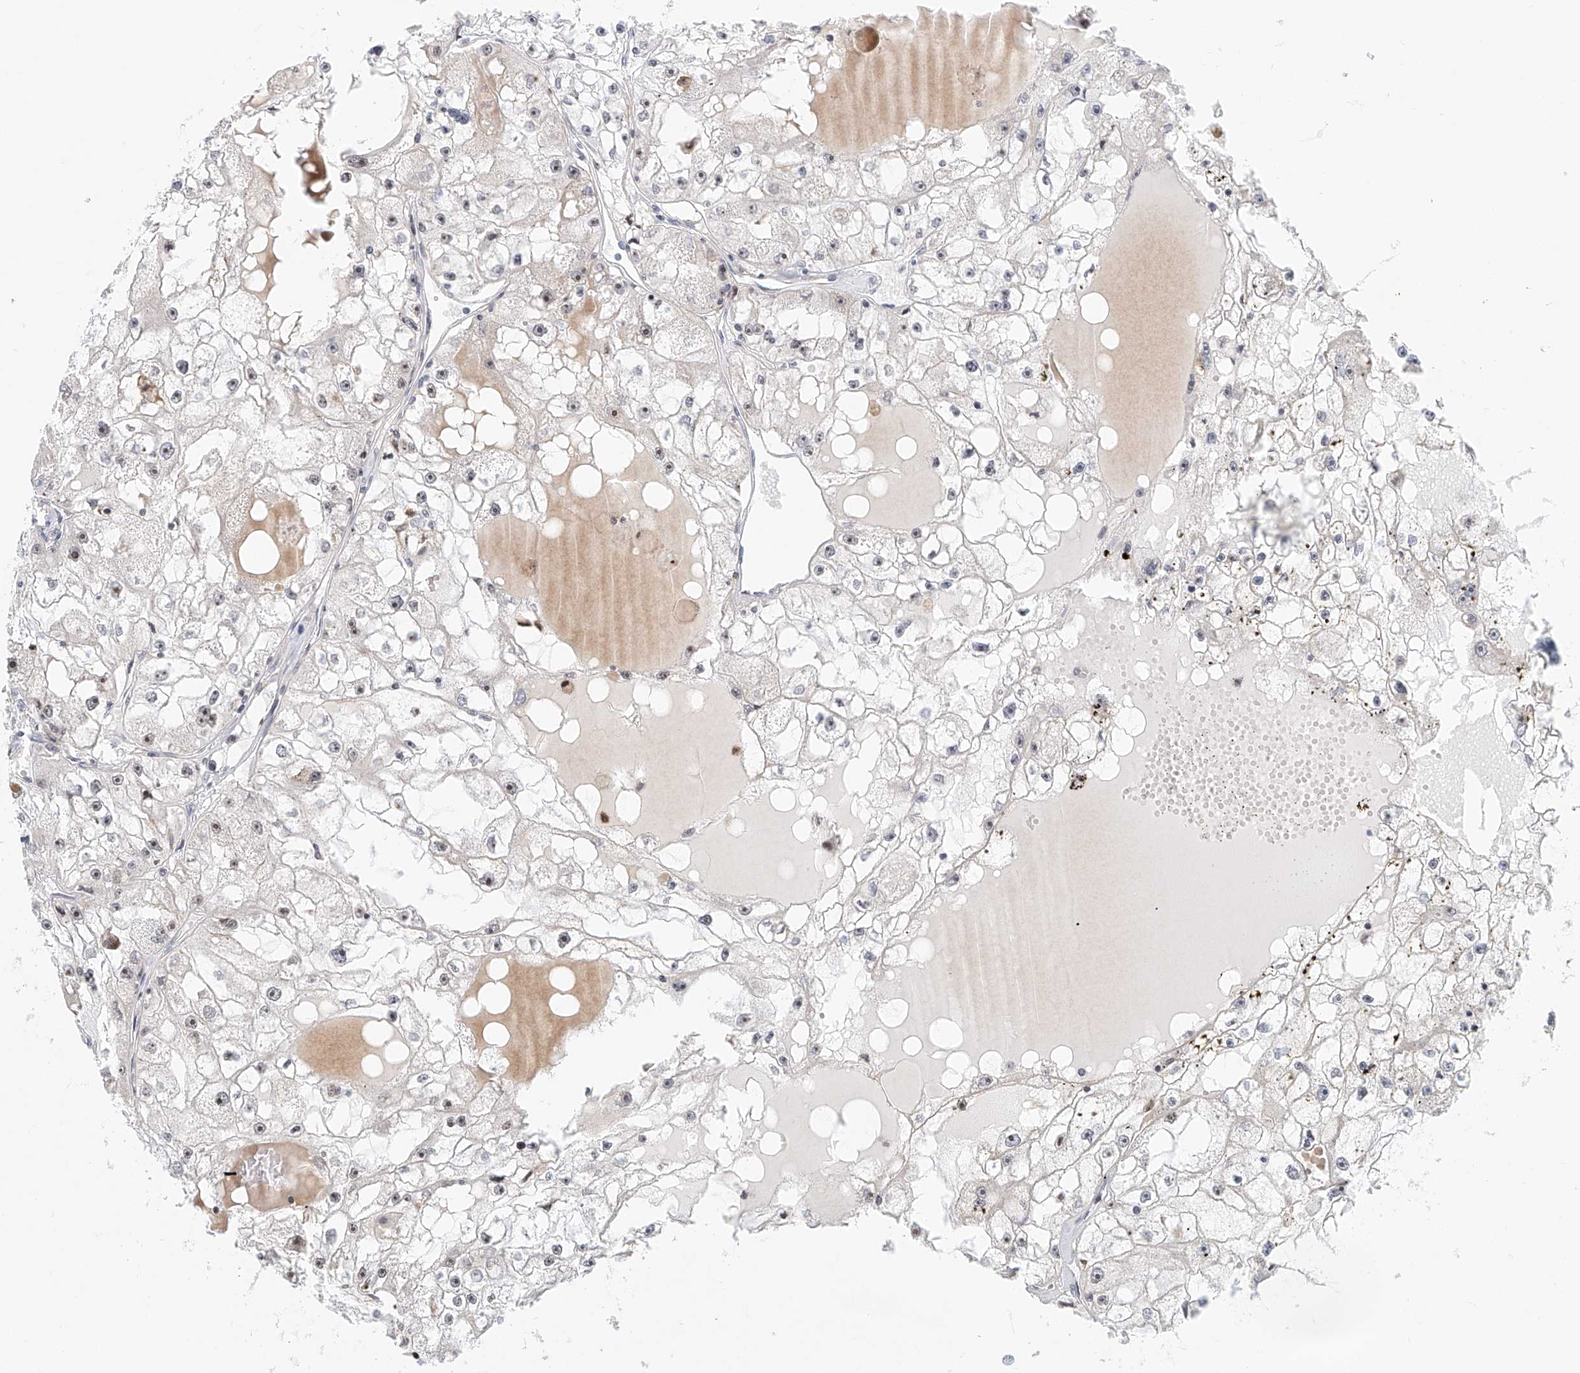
{"staining": {"intensity": "weak", "quantity": "25%-75%", "location": "nuclear"}, "tissue": "renal cancer", "cell_type": "Tumor cells", "image_type": "cancer", "snomed": [{"axis": "morphology", "description": "Adenocarcinoma, NOS"}, {"axis": "topography", "description": "Kidney"}], "caption": "Human renal cancer stained for a protein (brown) exhibits weak nuclear positive positivity in approximately 25%-75% of tumor cells.", "gene": "PRUNE2", "patient": {"sex": "male", "age": 56}}